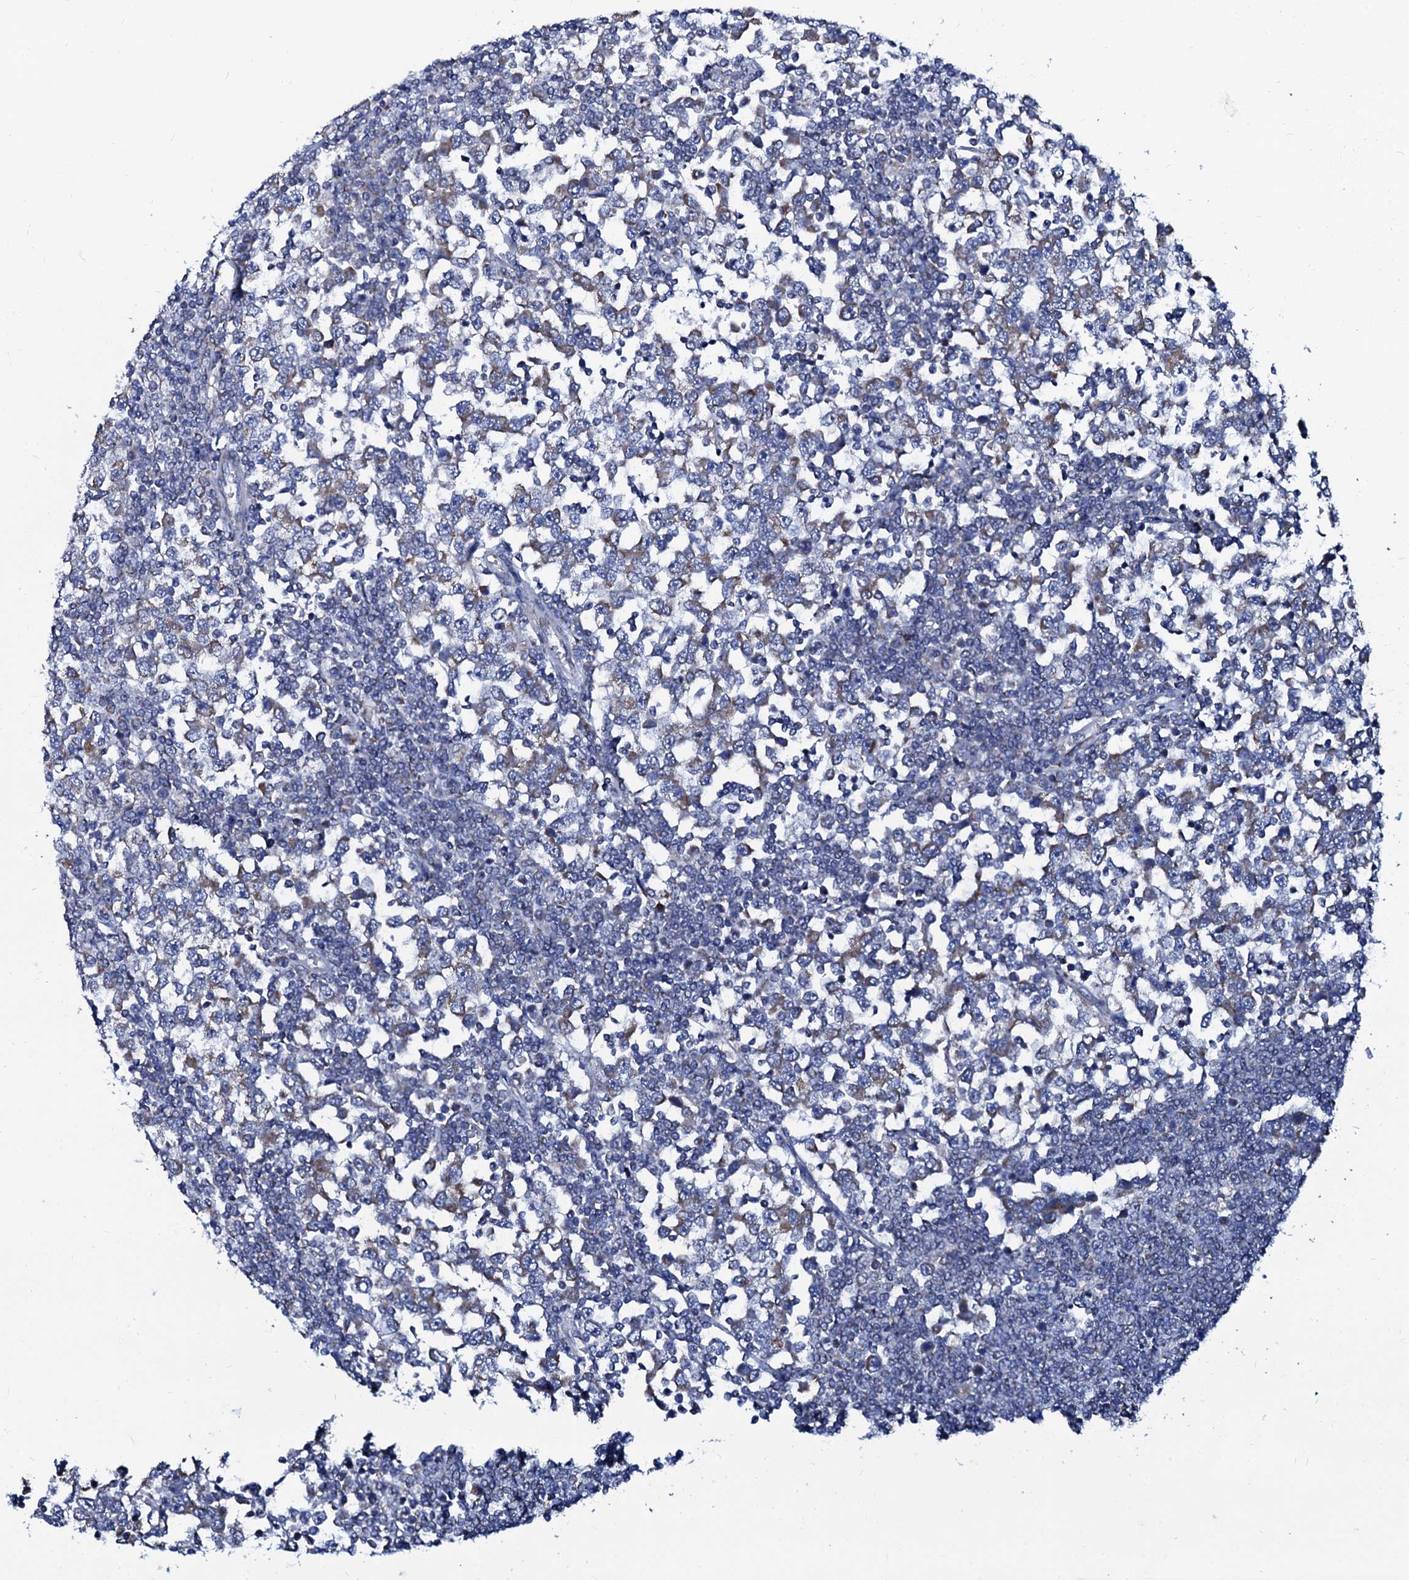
{"staining": {"intensity": "weak", "quantity": "<25%", "location": "cytoplasmic/membranous"}, "tissue": "testis cancer", "cell_type": "Tumor cells", "image_type": "cancer", "snomed": [{"axis": "morphology", "description": "Seminoma, NOS"}, {"axis": "topography", "description": "Testis"}], "caption": "A high-resolution histopathology image shows immunohistochemistry (IHC) staining of testis seminoma, which exhibits no significant expression in tumor cells.", "gene": "SLC37A4", "patient": {"sex": "male", "age": 65}}